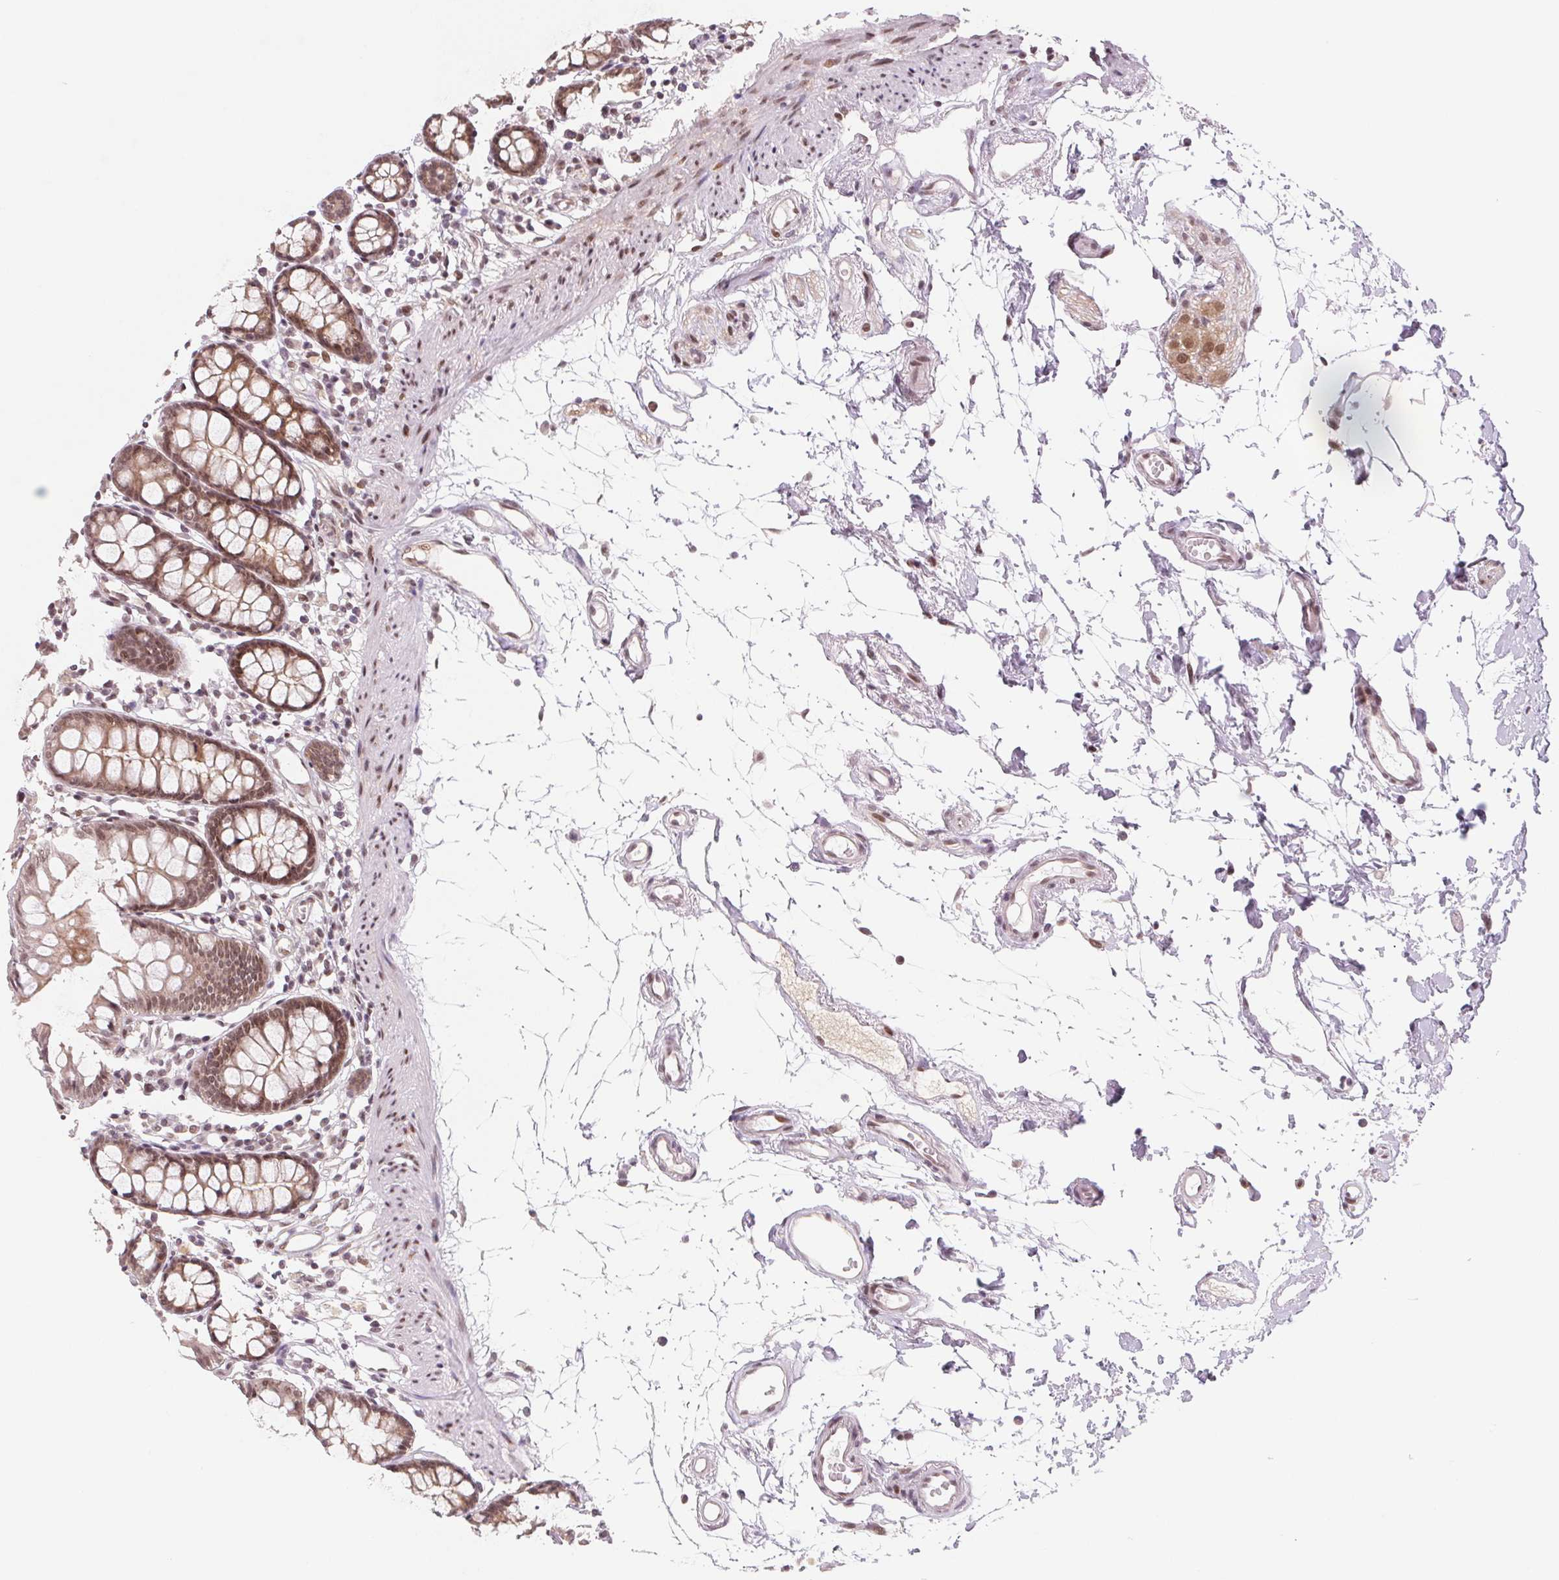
{"staining": {"intensity": "weak", "quantity": ">75%", "location": "nuclear"}, "tissue": "colon", "cell_type": "Endothelial cells", "image_type": "normal", "snomed": [{"axis": "morphology", "description": "Normal tissue, NOS"}, {"axis": "topography", "description": "Colon"}], "caption": "A brown stain labels weak nuclear expression of a protein in endothelial cells of unremarkable human colon. Immunohistochemistry (ihc) stains the protein of interest in brown and the nuclei are stained blue.", "gene": "DNAJB6", "patient": {"sex": "female", "age": 84}}